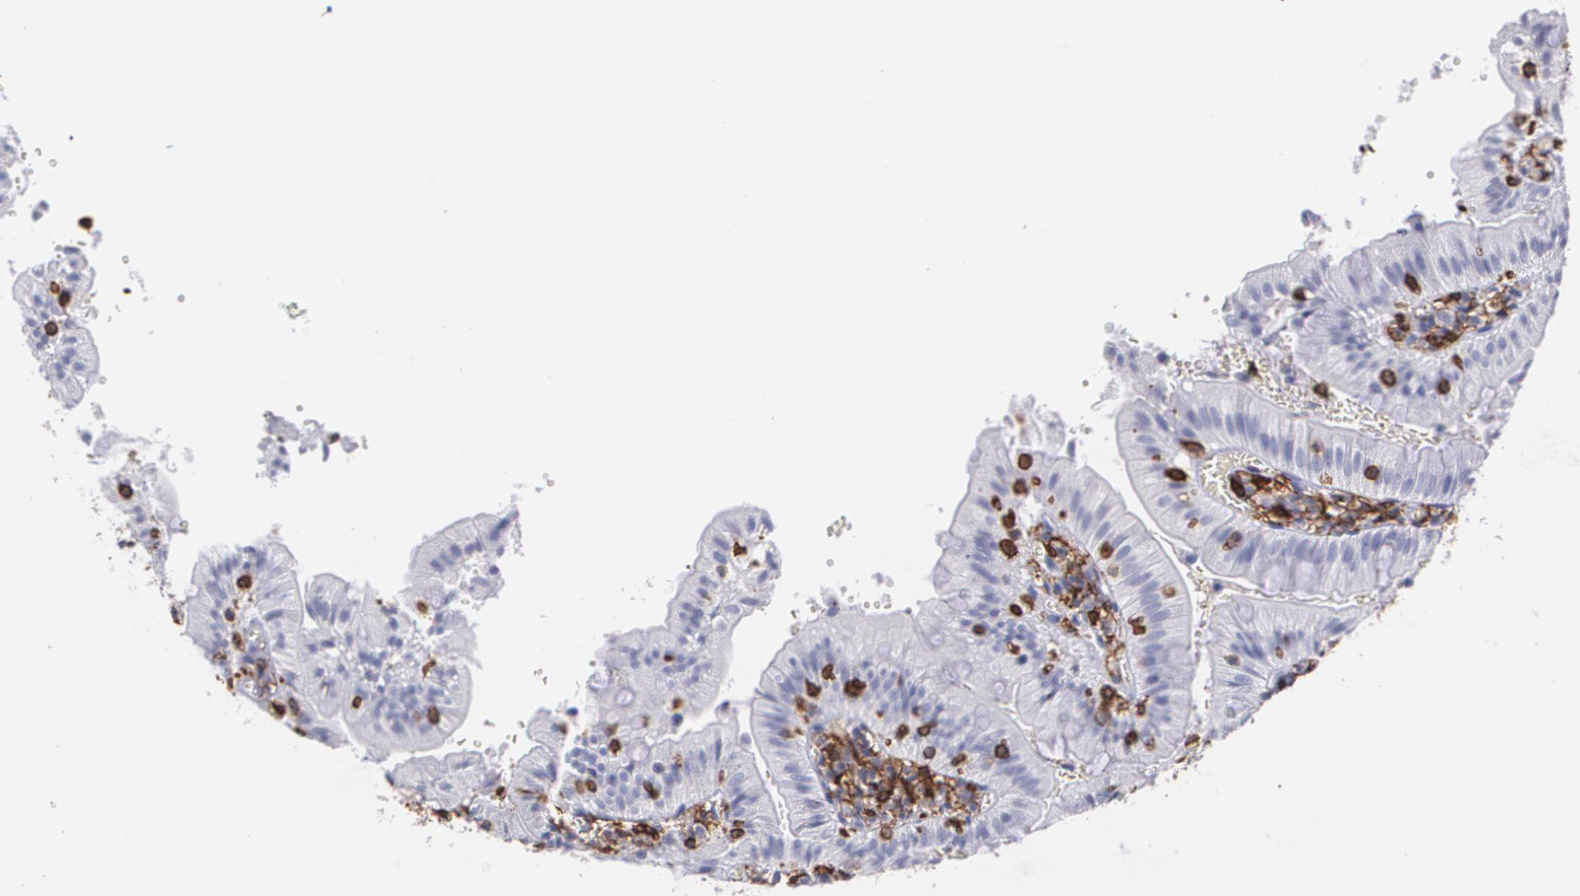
{"staining": {"intensity": "negative", "quantity": "none", "location": "none"}, "tissue": "small intestine", "cell_type": "Glandular cells", "image_type": "normal", "snomed": [{"axis": "morphology", "description": "Normal tissue, NOS"}, {"axis": "topography", "description": "Small intestine"}], "caption": "IHC histopathology image of unremarkable small intestine: small intestine stained with DAB (3,3'-diaminobenzidine) reveals no significant protein expression in glandular cells.", "gene": "PTPRC", "patient": {"sex": "male", "age": 71}}